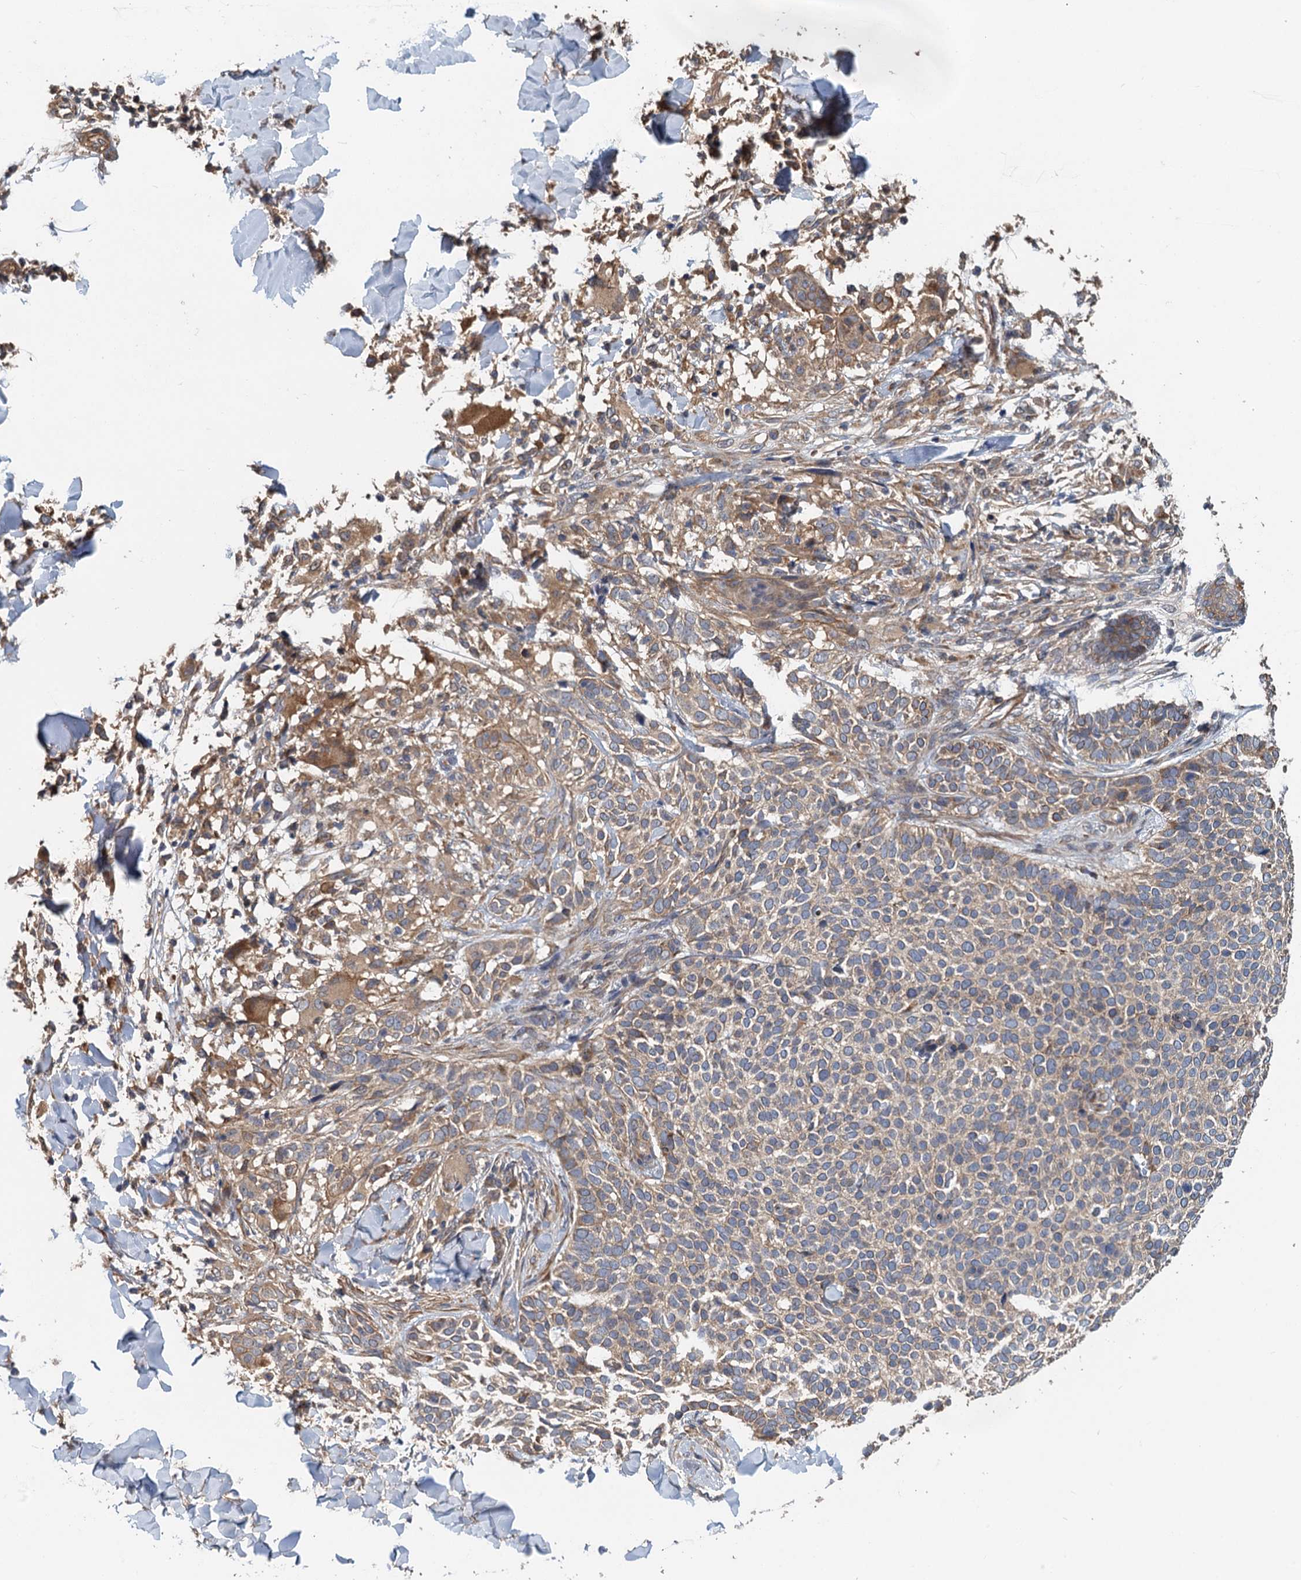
{"staining": {"intensity": "moderate", "quantity": "<25%", "location": "cytoplasmic/membranous"}, "tissue": "skin cancer", "cell_type": "Tumor cells", "image_type": "cancer", "snomed": [{"axis": "morphology", "description": "Normal tissue, NOS"}, {"axis": "morphology", "description": "Basal cell carcinoma"}, {"axis": "topography", "description": "Skin"}], "caption": "A histopathology image of skin cancer (basal cell carcinoma) stained for a protein exhibits moderate cytoplasmic/membranous brown staining in tumor cells.", "gene": "MEAK7", "patient": {"sex": "male", "age": 67}}